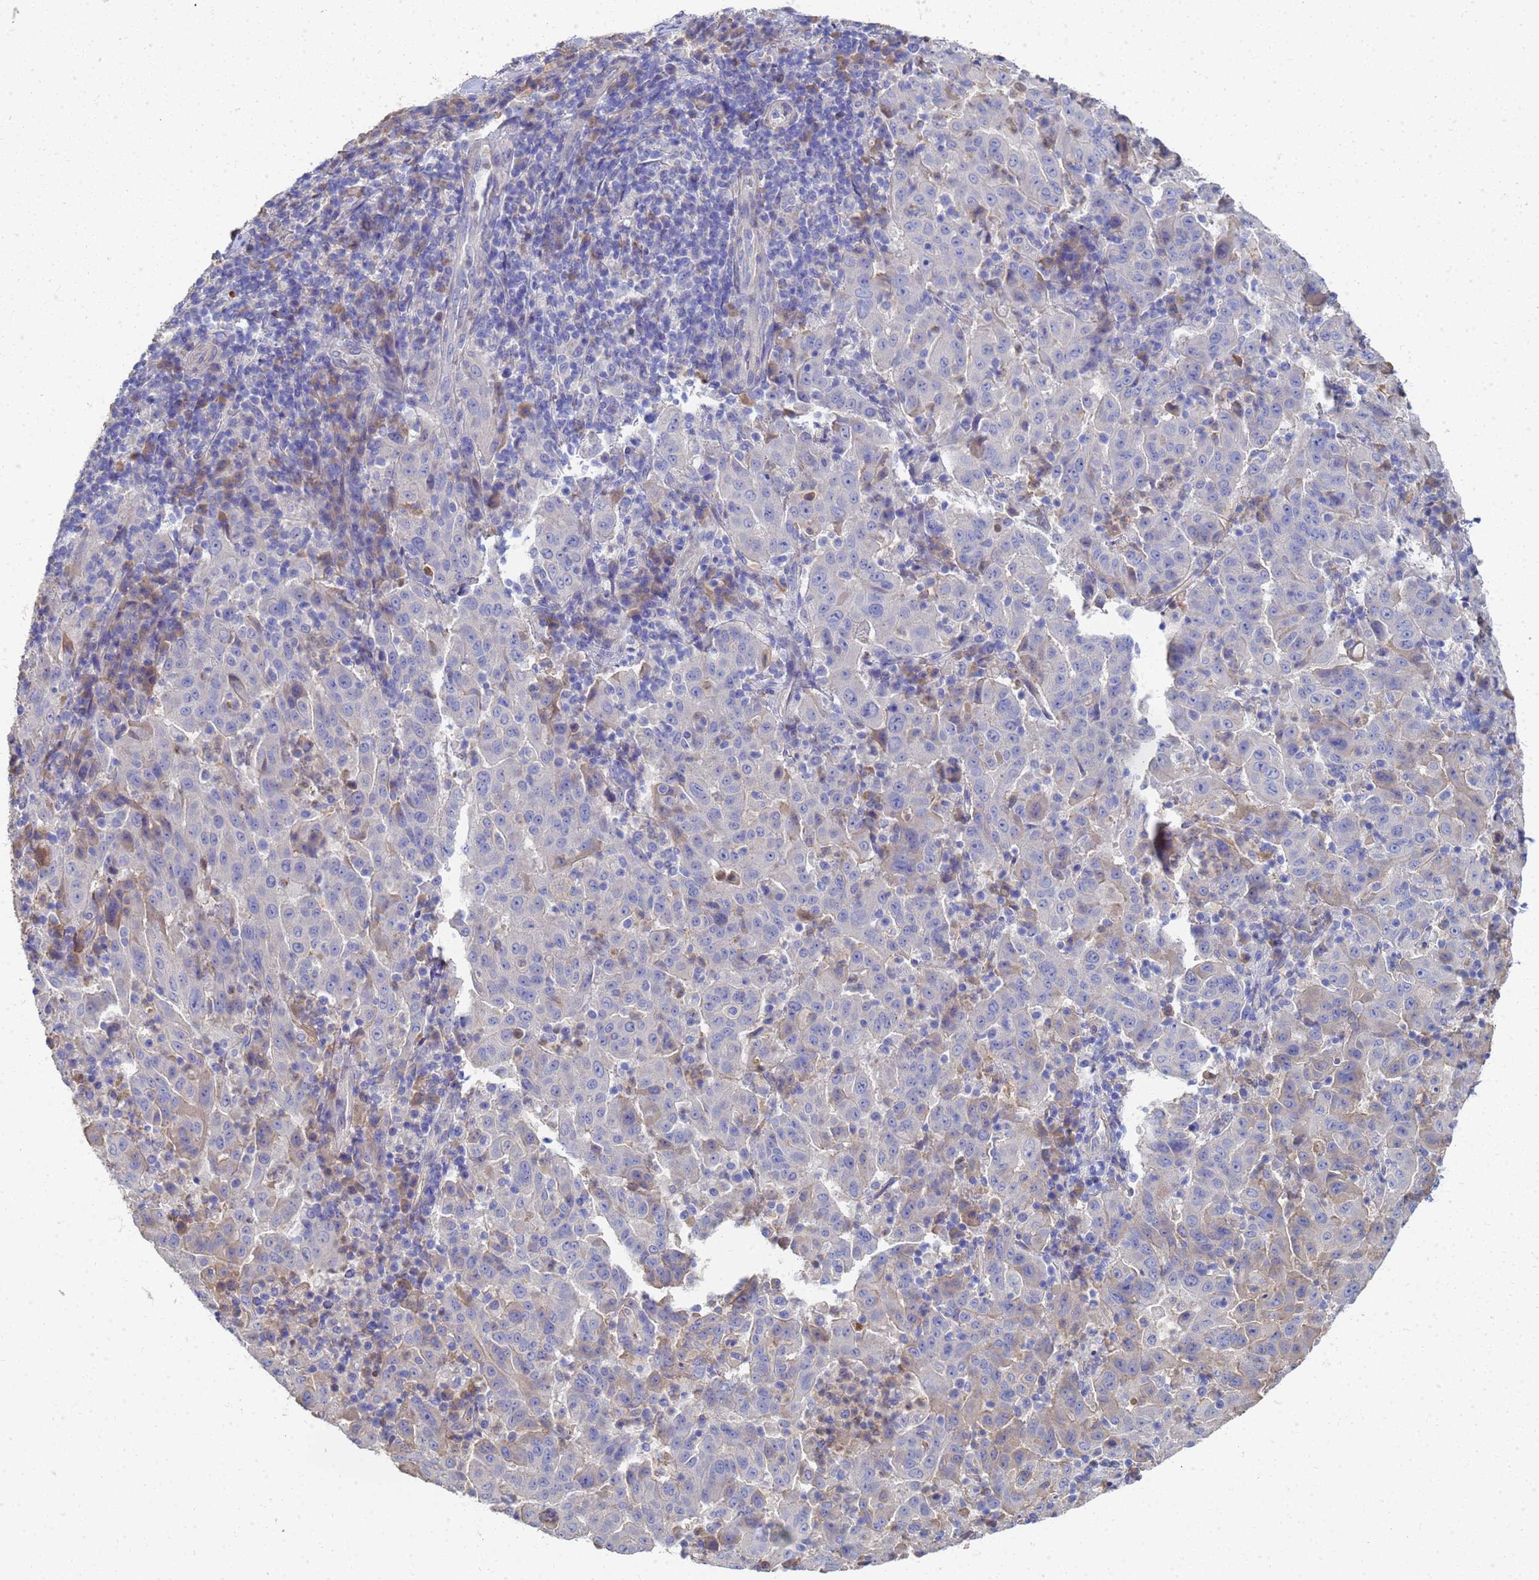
{"staining": {"intensity": "negative", "quantity": "none", "location": "none"}, "tissue": "pancreatic cancer", "cell_type": "Tumor cells", "image_type": "cancer", "snomed": [{"axis": "morphology", "description": "Adenocarcinoma, NOS"}, {"axis": "topography", "description": "Pancreas"}], "caption": "This is an immunohistochemistry image of human pancreatic cancer. There is no positivity in tumor cells.", "gene": "LBX2", "patient": {"sex": "male", "age": 63}}